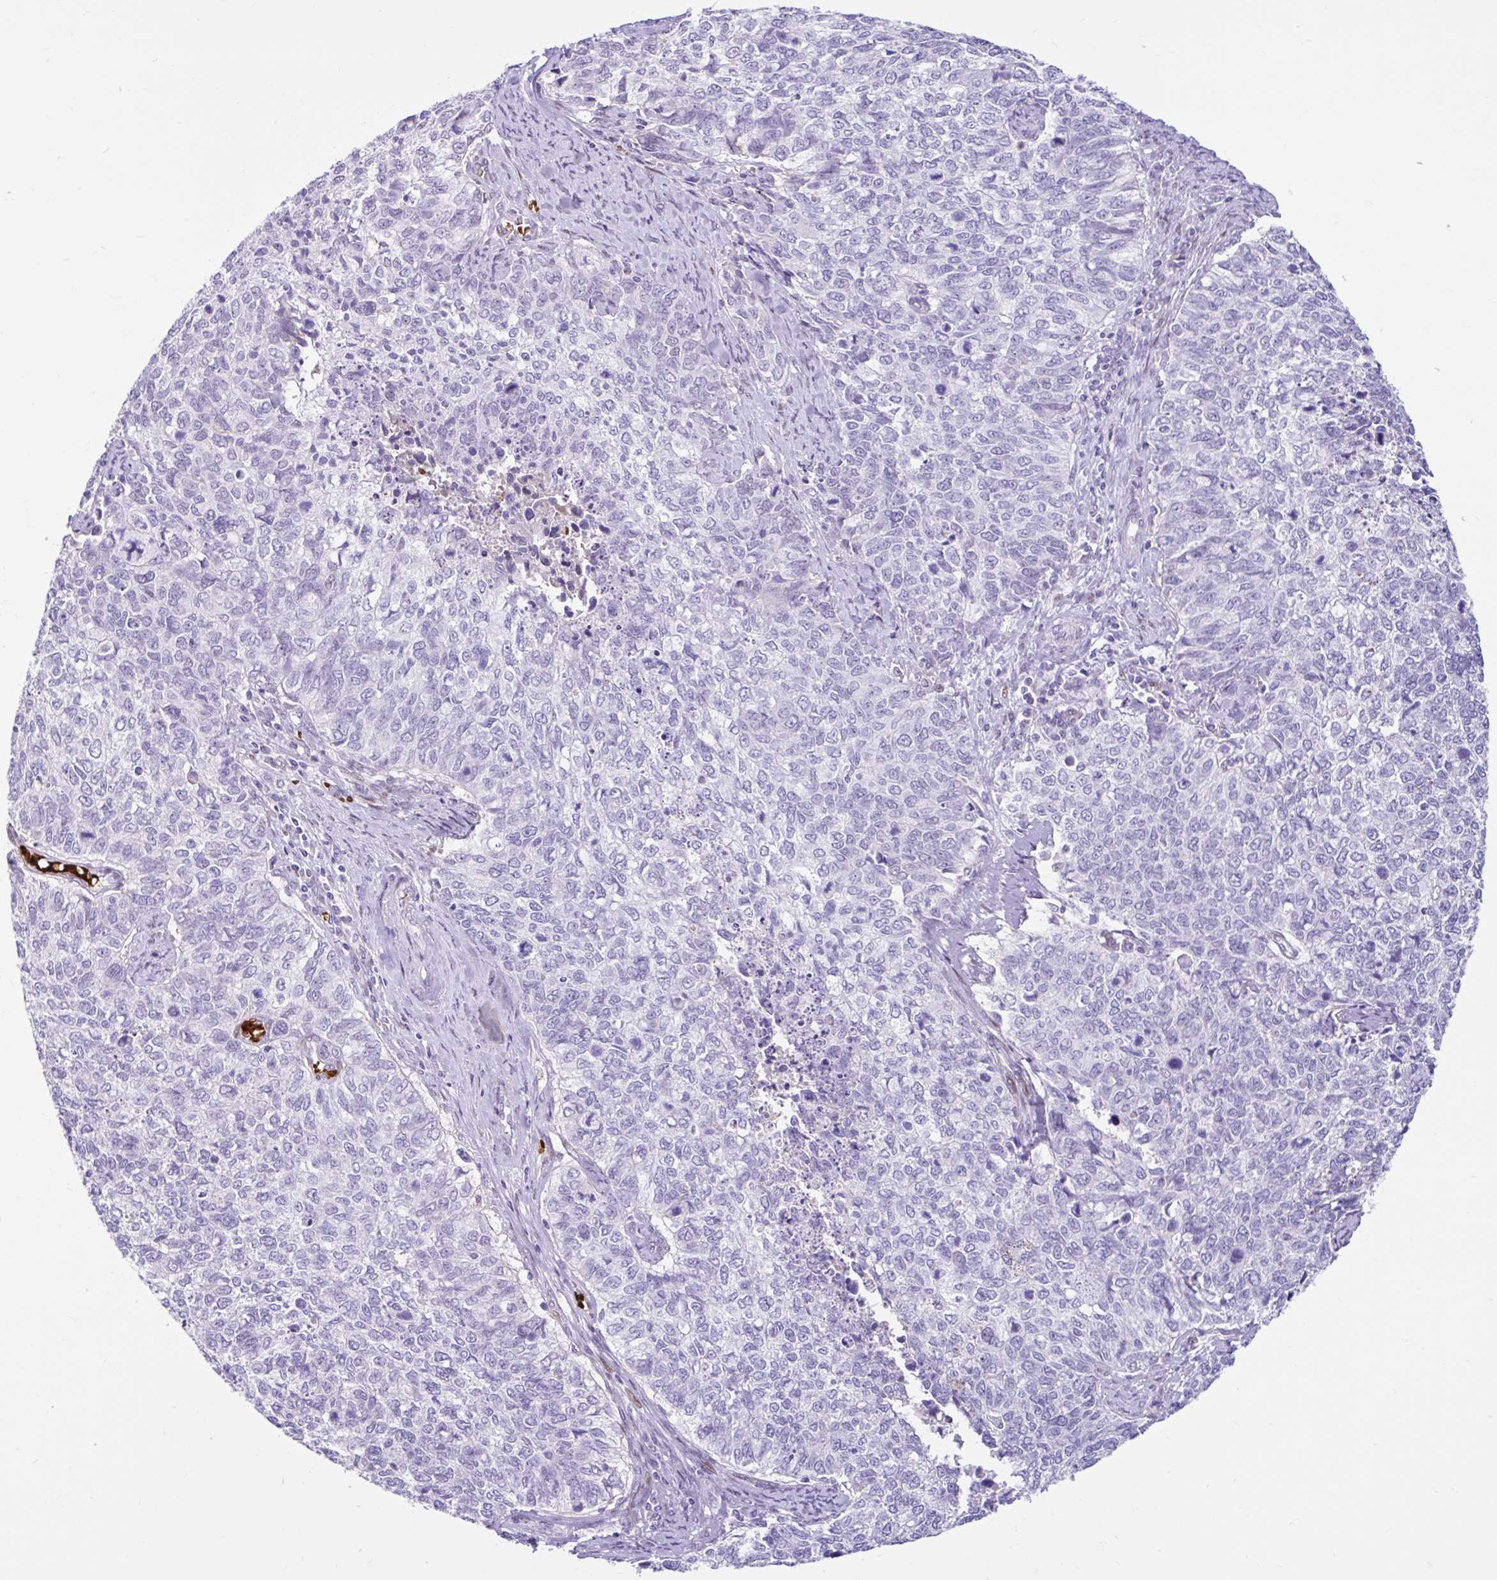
{"staining": {"intensity": "negative", "quantity": "none", "location": "none"}, "tissue": "cervical cancer", "cell_type": "Tumor cells", "image_type": "cancer", "snomed": [{"axis": "morphology", "description": "Adenocarcinoma, NOS"}, {"axis": "topography", "description": "Cervix"}], "caption": "This is an IHC histopathology image of human cervical cancer. There is no expression in tumor cells.", "gene": "NHLH2", "patient": {"sex": "female", "age": 63}}